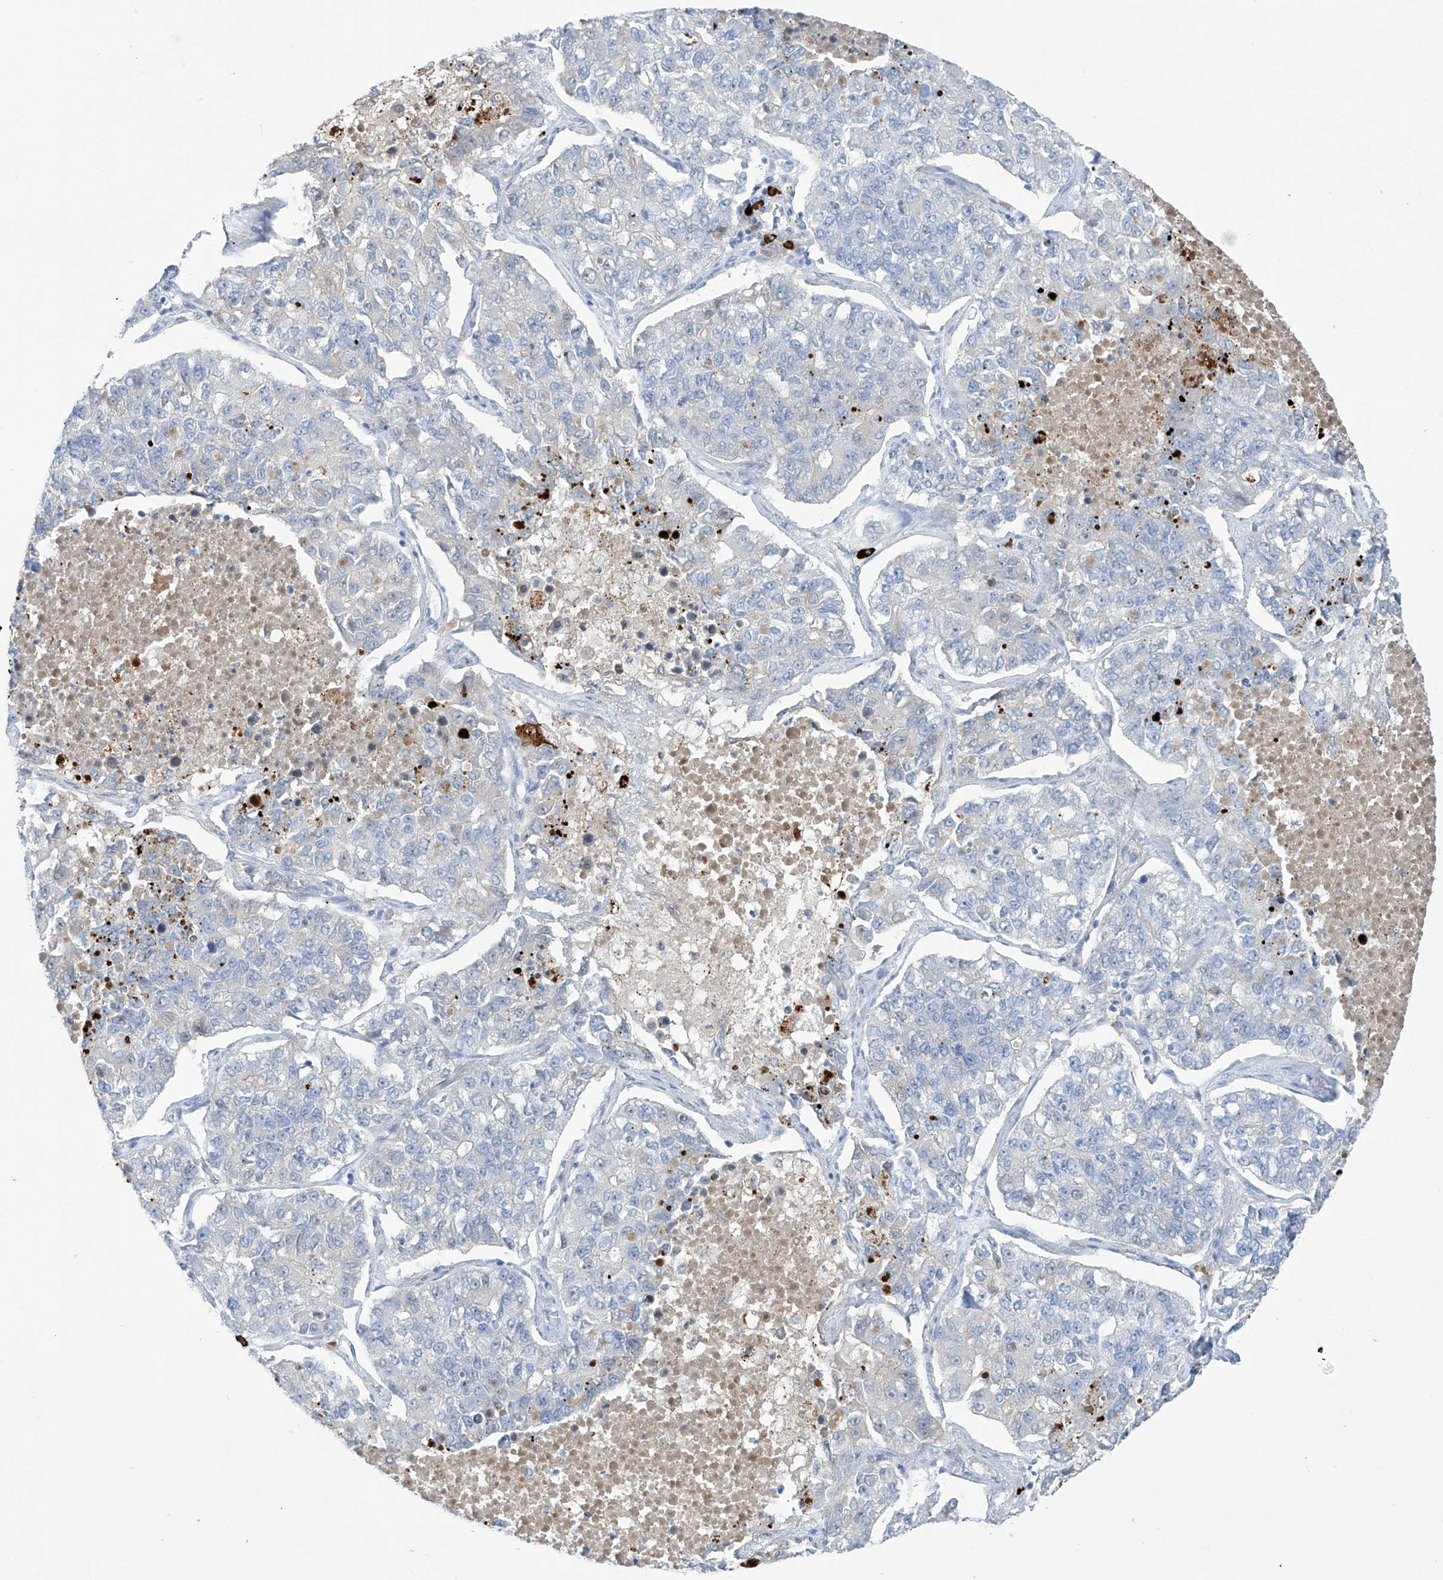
{"staining": {"intensity": "negative", "quantity": "none", "location": "none"}, "tissue": "lung cancer", "cell_type": "Tumor cells", "image_type": "cancer", "snomed": [{"axis": "morphology", "description": "Adenocarcinoma, NOS"}, {"axis": "topography", "description": "Lung"}], "caption": "There is no significant positivity in tumor cells of adenocarcinoma (lung).", "gene": "ZNF793", "patient": {"sex": "male", "age": 49}}